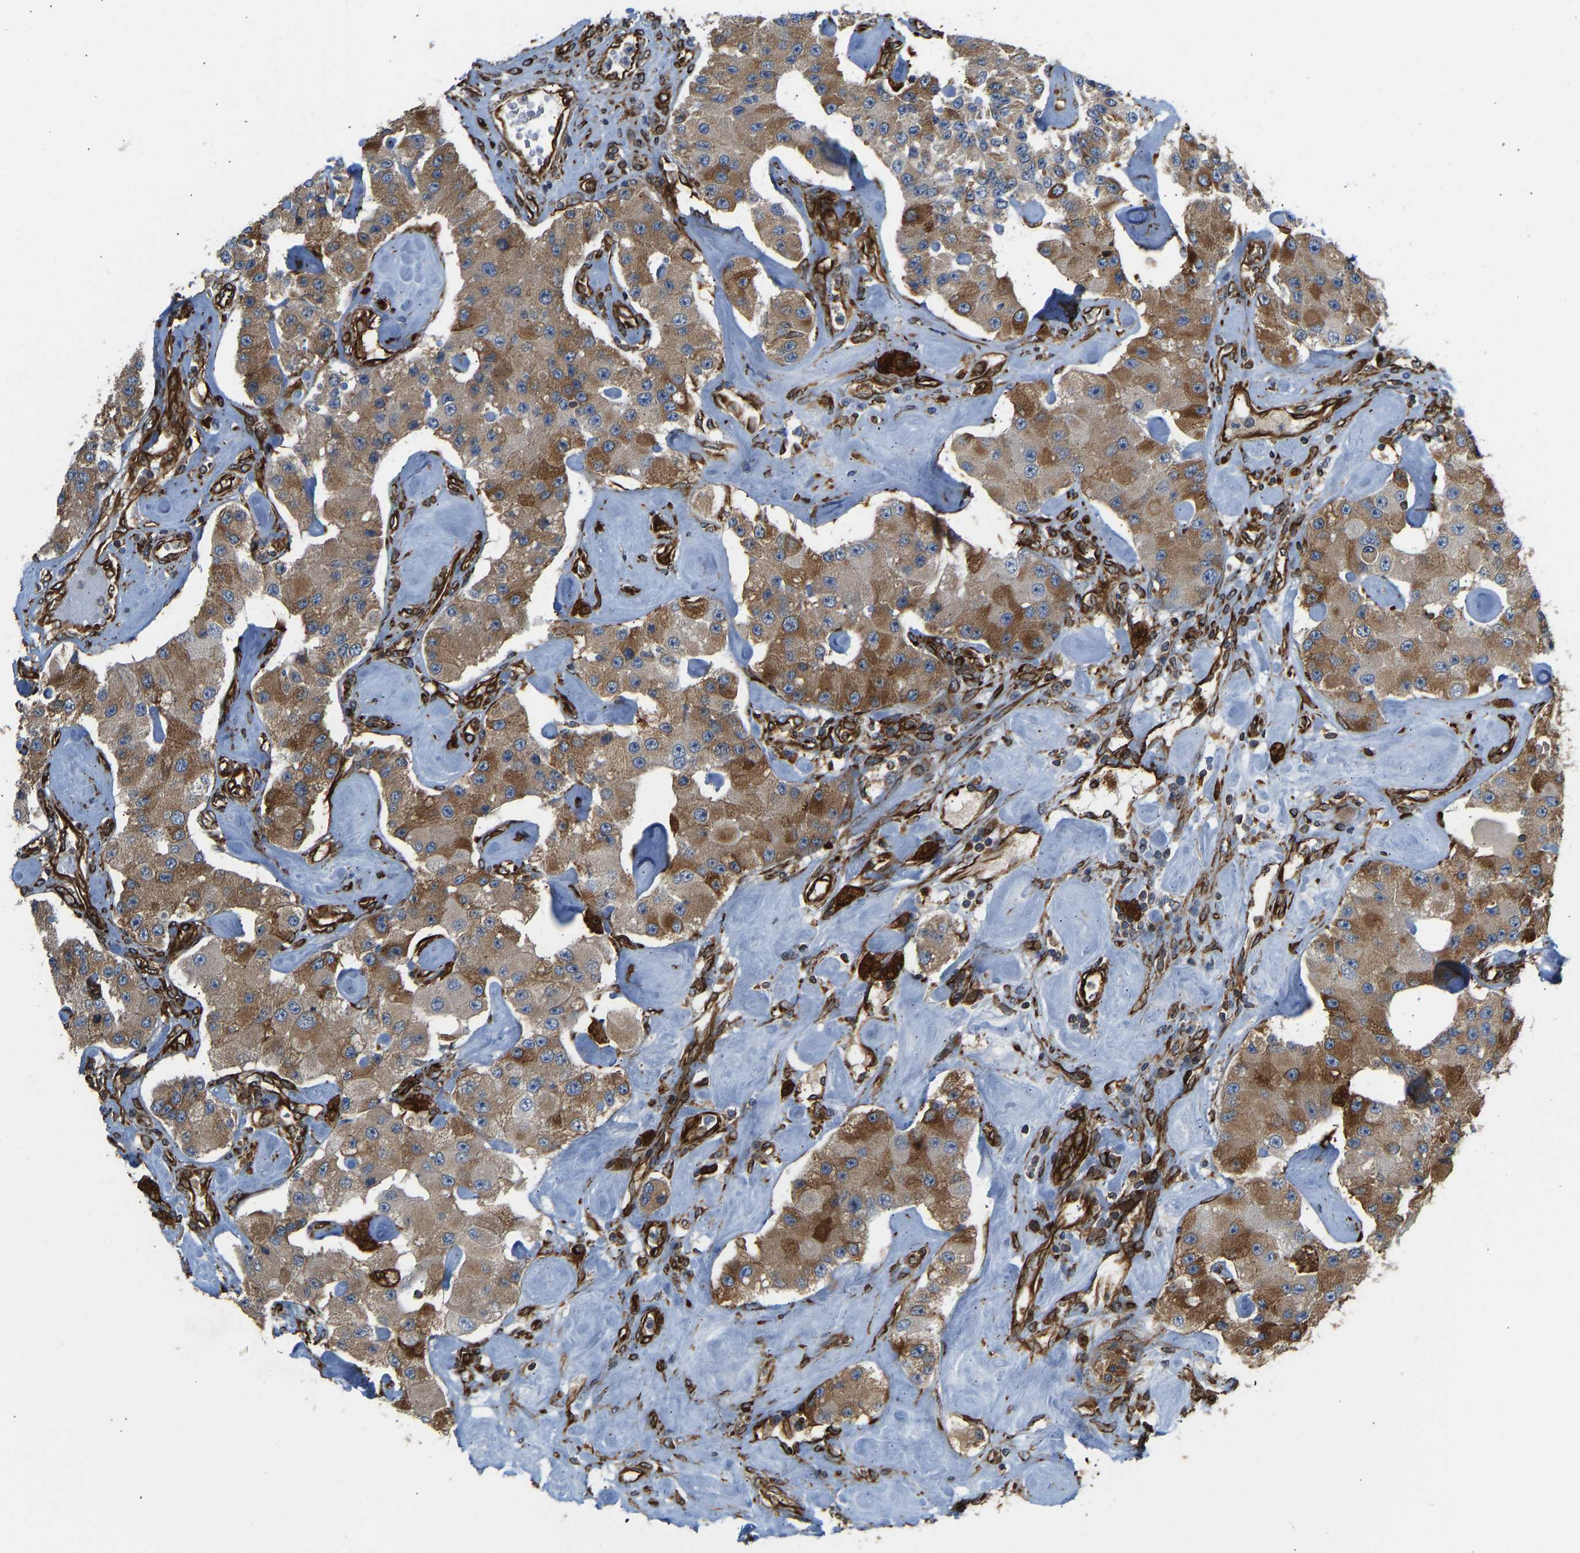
{"staining": {"intensity": "moderate", "quantity": ">75%", "location": "cytoplasmic/membranous"}, "tissue": "carcinoid", "cell_type": "Tumor cells", "image_type": "cancer", "snomed": [{"axis": "morphology", "description": "Carcinoid, malignant, NOS"}, {"axis": "topography", "description": "Pancreas"}], "caption": "Carcinoid stained with a brown dye shows moderate cytoplasmic/membranous positive positivity in about >75% of tumor cells.", "gene": "BEX3", "patient": {"sex": "male", "age": 41}}